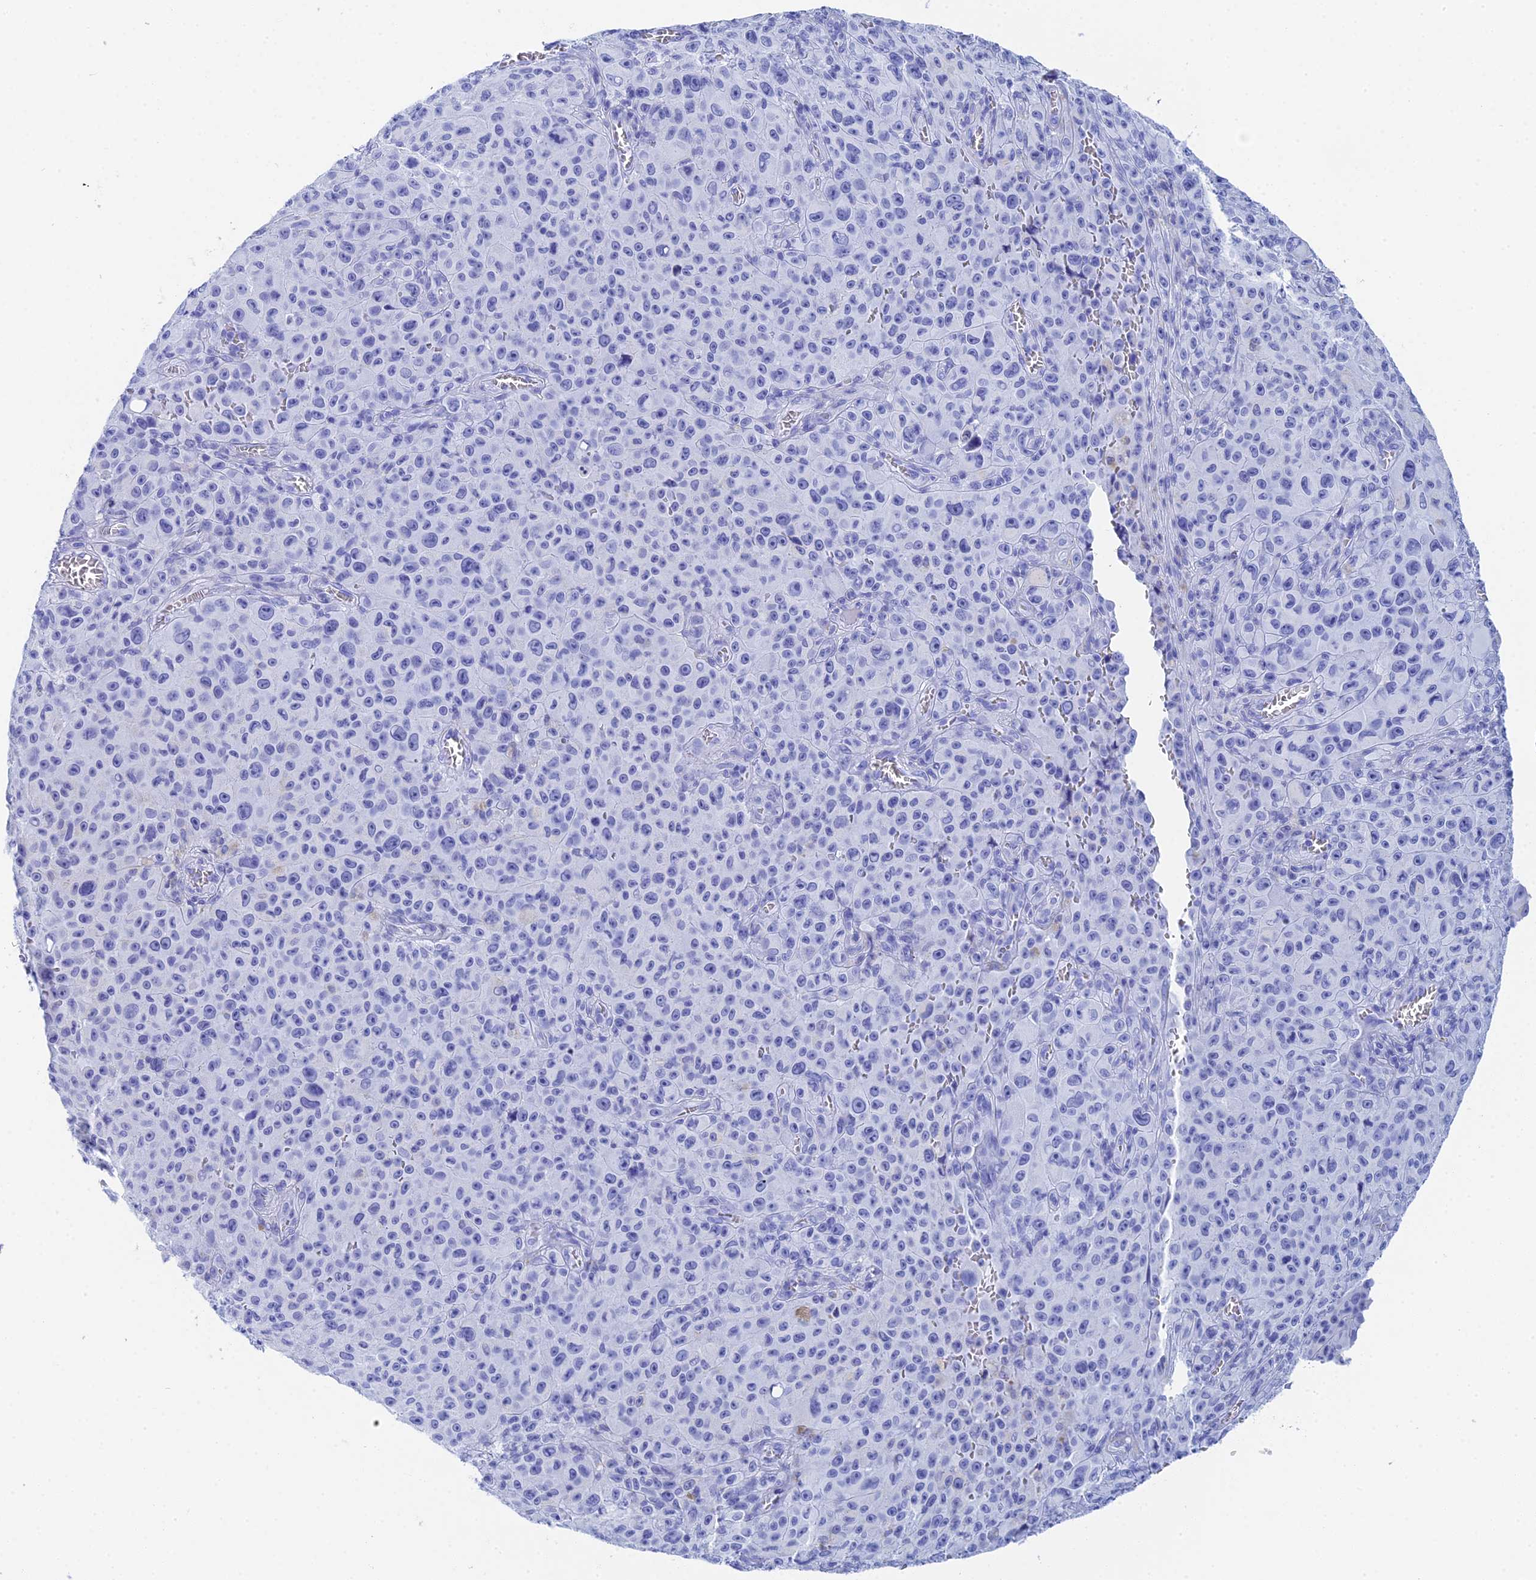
{"staining": {"intensity": "negative", "quantity": "none", "location": "none"}, "tissue": "melanoma", "cell_type": "Tumor cells", "image_type": "cancer", "snomed": [{"axis": "morphology", "description": "Malignant melanoma, NOS"}, {"axis": "topography", "description": "Skin"}], "caption": "This photomicrograph is of malignant melanoma stained with immunohistochemistry to label a protein in brown with the nuclei are counter-stained blue. There is no staining in tumor cells.", "gene": "TEX101", "patient": {"sex": "female", "age": 82}}